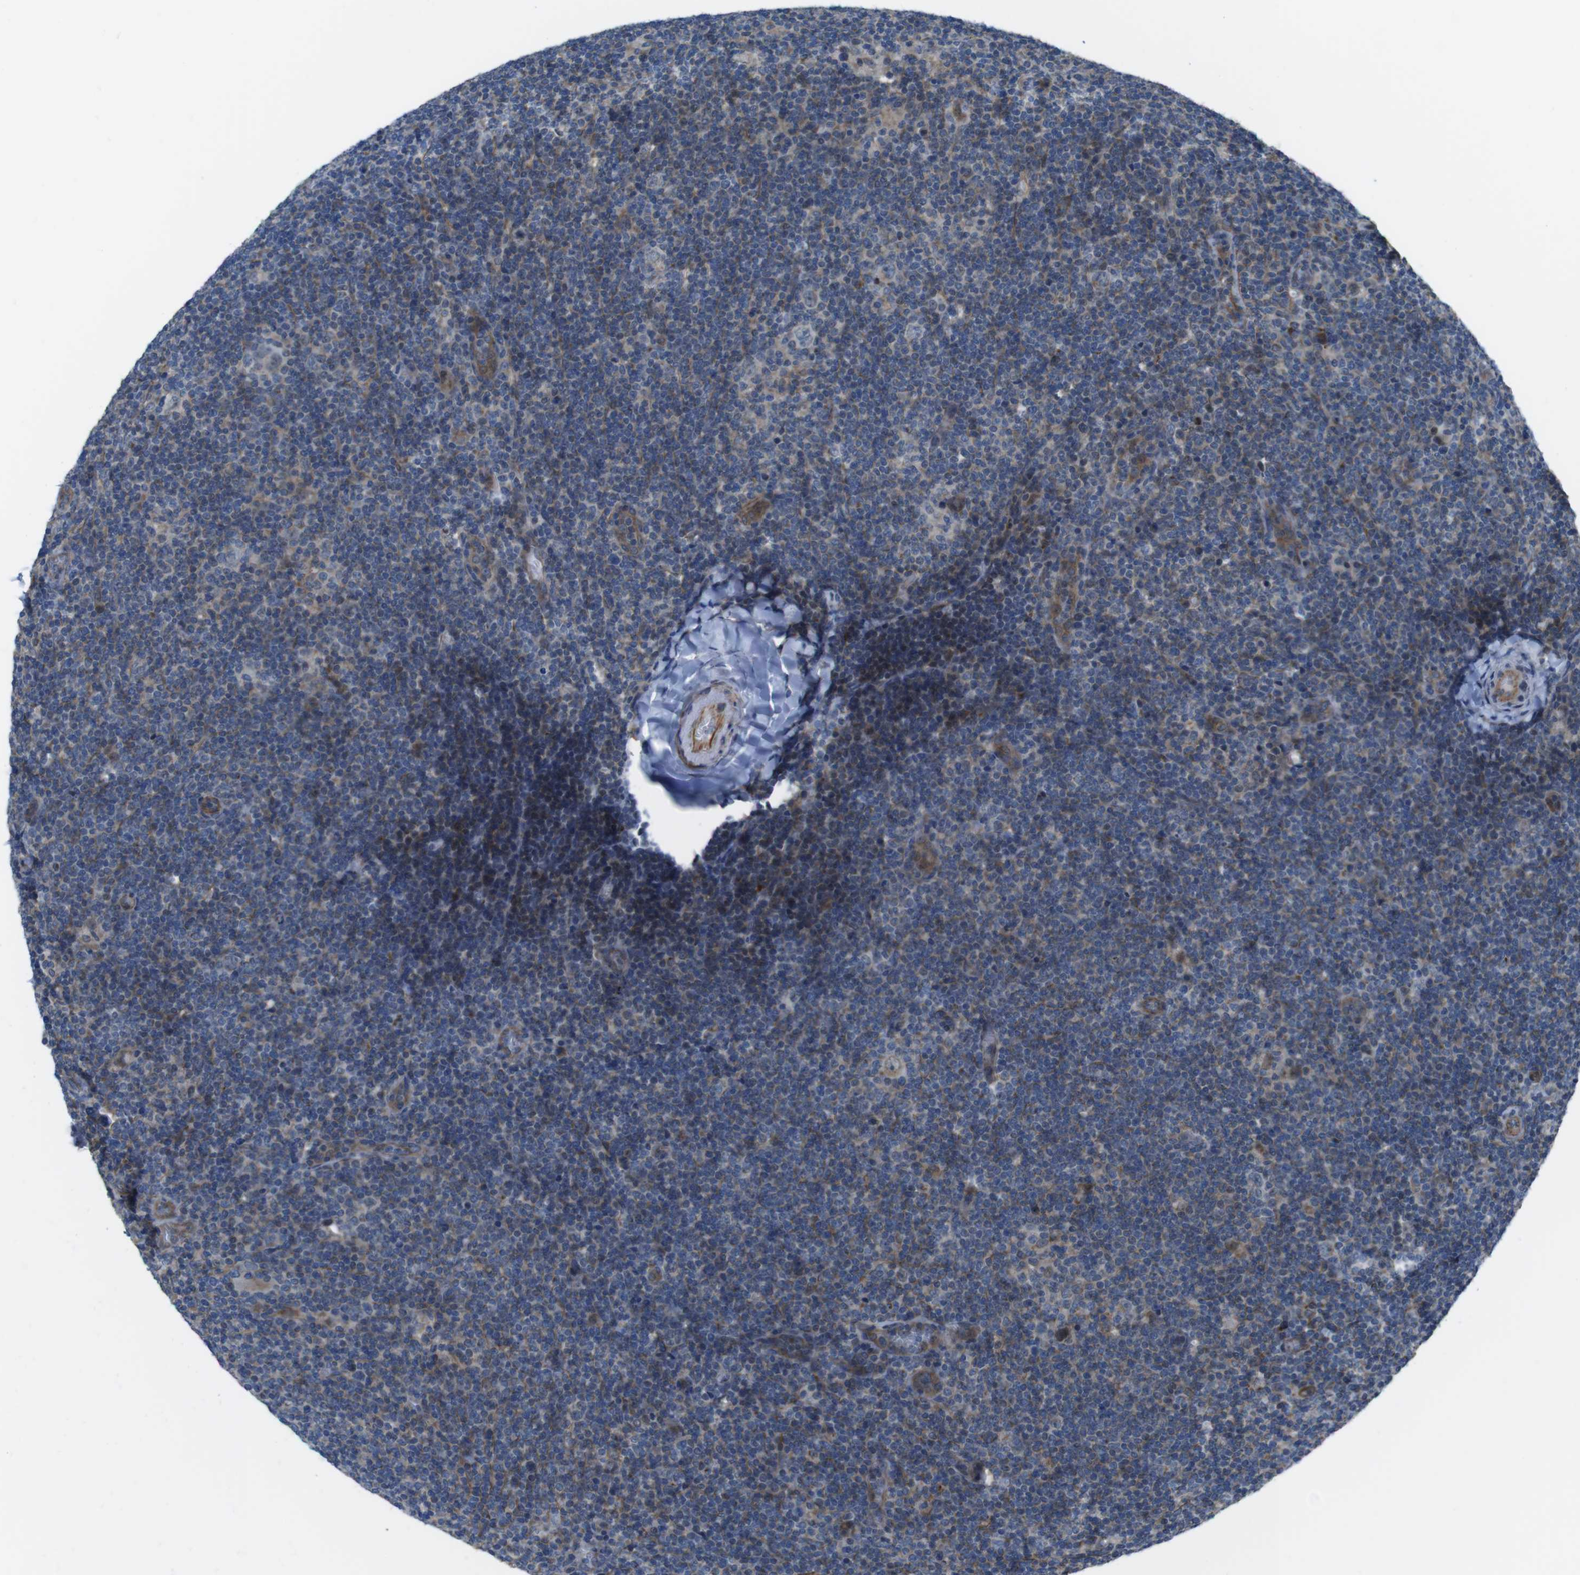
{"staining": {"intensity": "weak", "quantity": "25%-75%", "location": "cytoplasmic/membranous"}, "tissue": "lymphoma", "cell_type": "Tumor cells", "image_type": "cancer", "snomed": [{"axis": "morphology", "description": "Hodgkin's disease, NOS"}, {"axis": "topography", "description": "Lymph node"}], "caption": "Human lymphoma stained with a protein marker exhibits weak staining in tumor cells.", "gene": "FAM174B", "patient": {"sex": "female", "age": 57}}